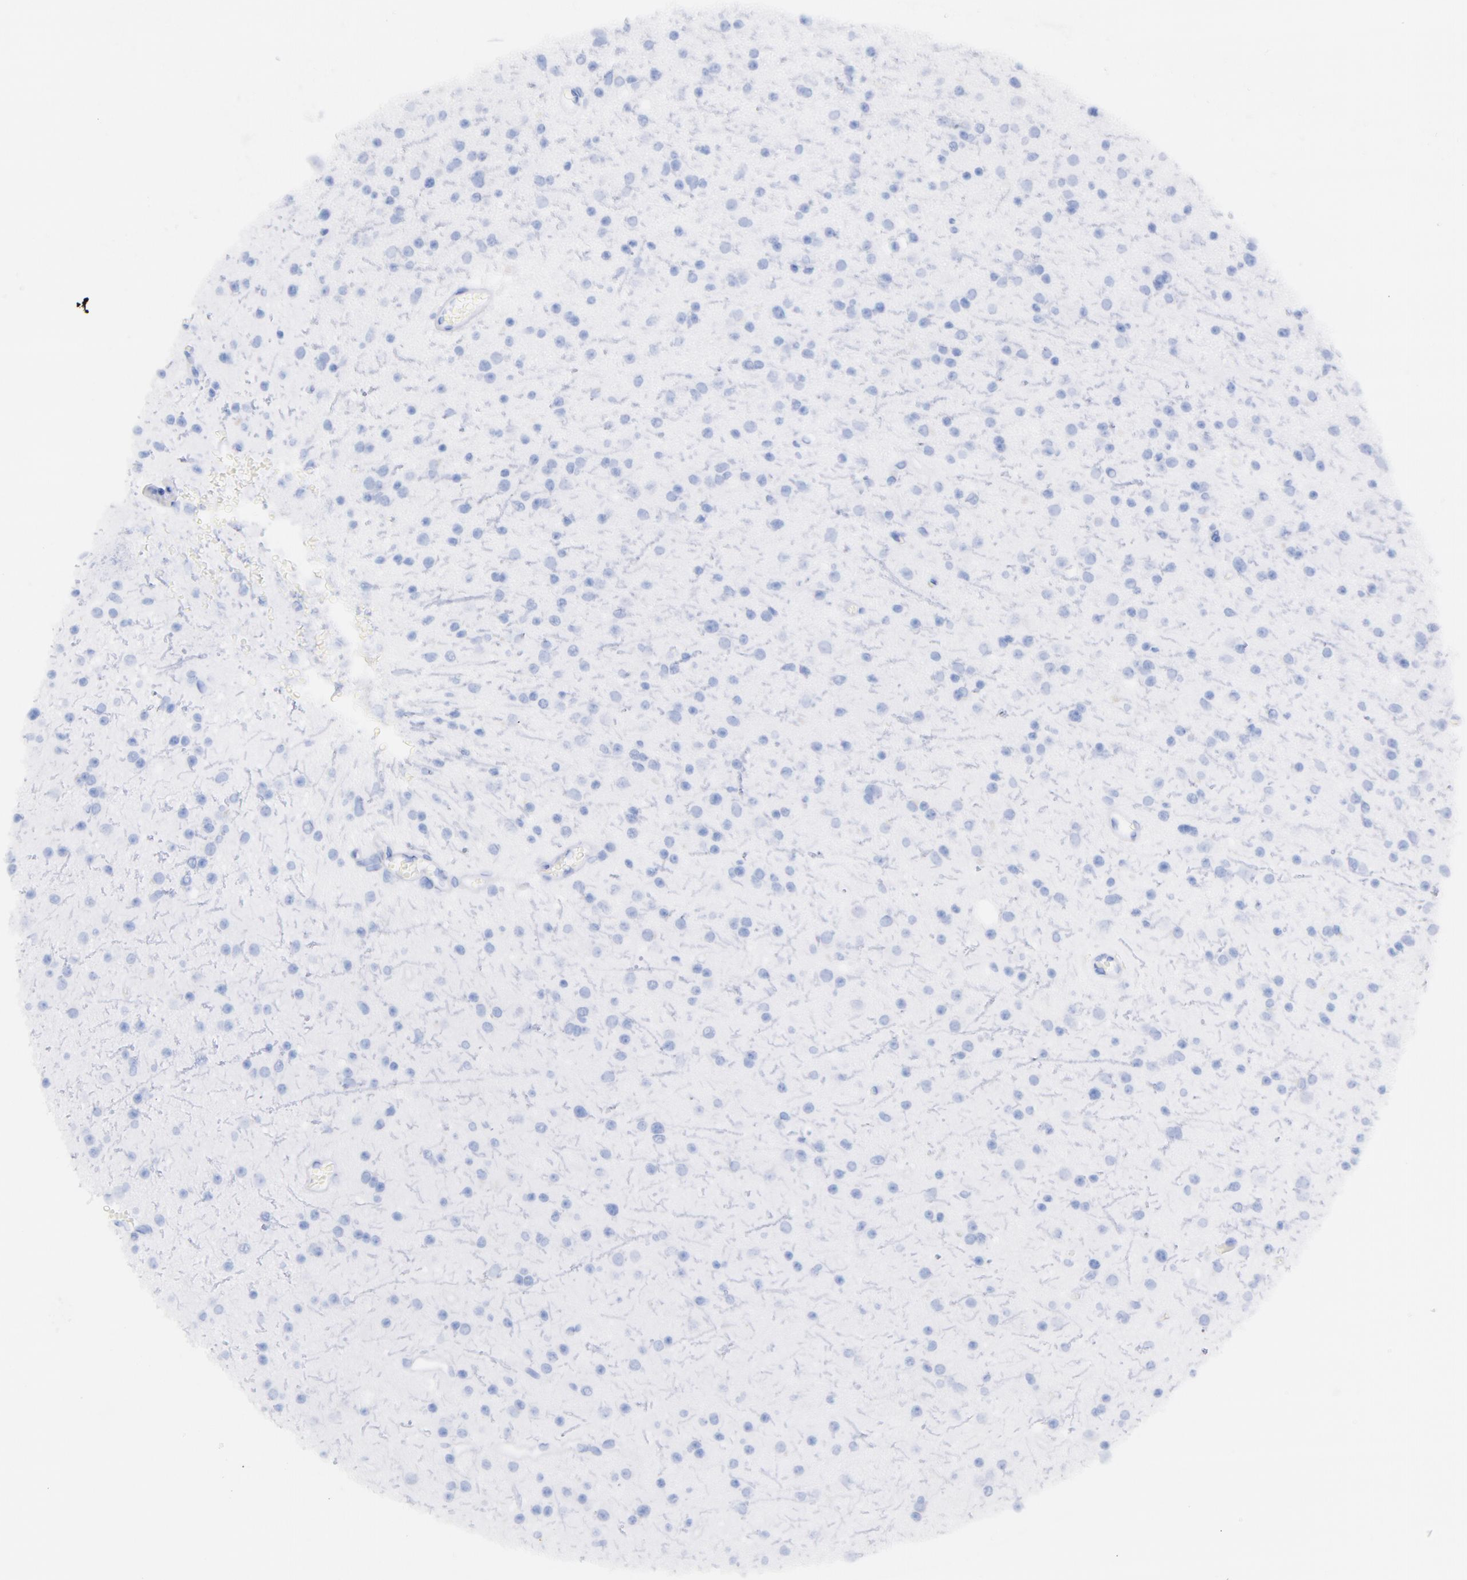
{"staining": {"intensity": "negative", "quantity": "none", "location": "none"}, "tissue": "glioma", "cell_type": "Tumor cells", "image_type": "cancer", "snomed": [{"axis": "morphology", "description": "Glioma, malignant, Low grade"}, {"axis": "topography", "description": "Brain"}], "caption": "Tumor cells are negative for brown protein staining in low-grade glioma (malignant). (Immunohistochemistry (ihc), brightfield microscopy, high magnification).", "gene": "CD44", "patient": {"sex": "female", "age": 46}}